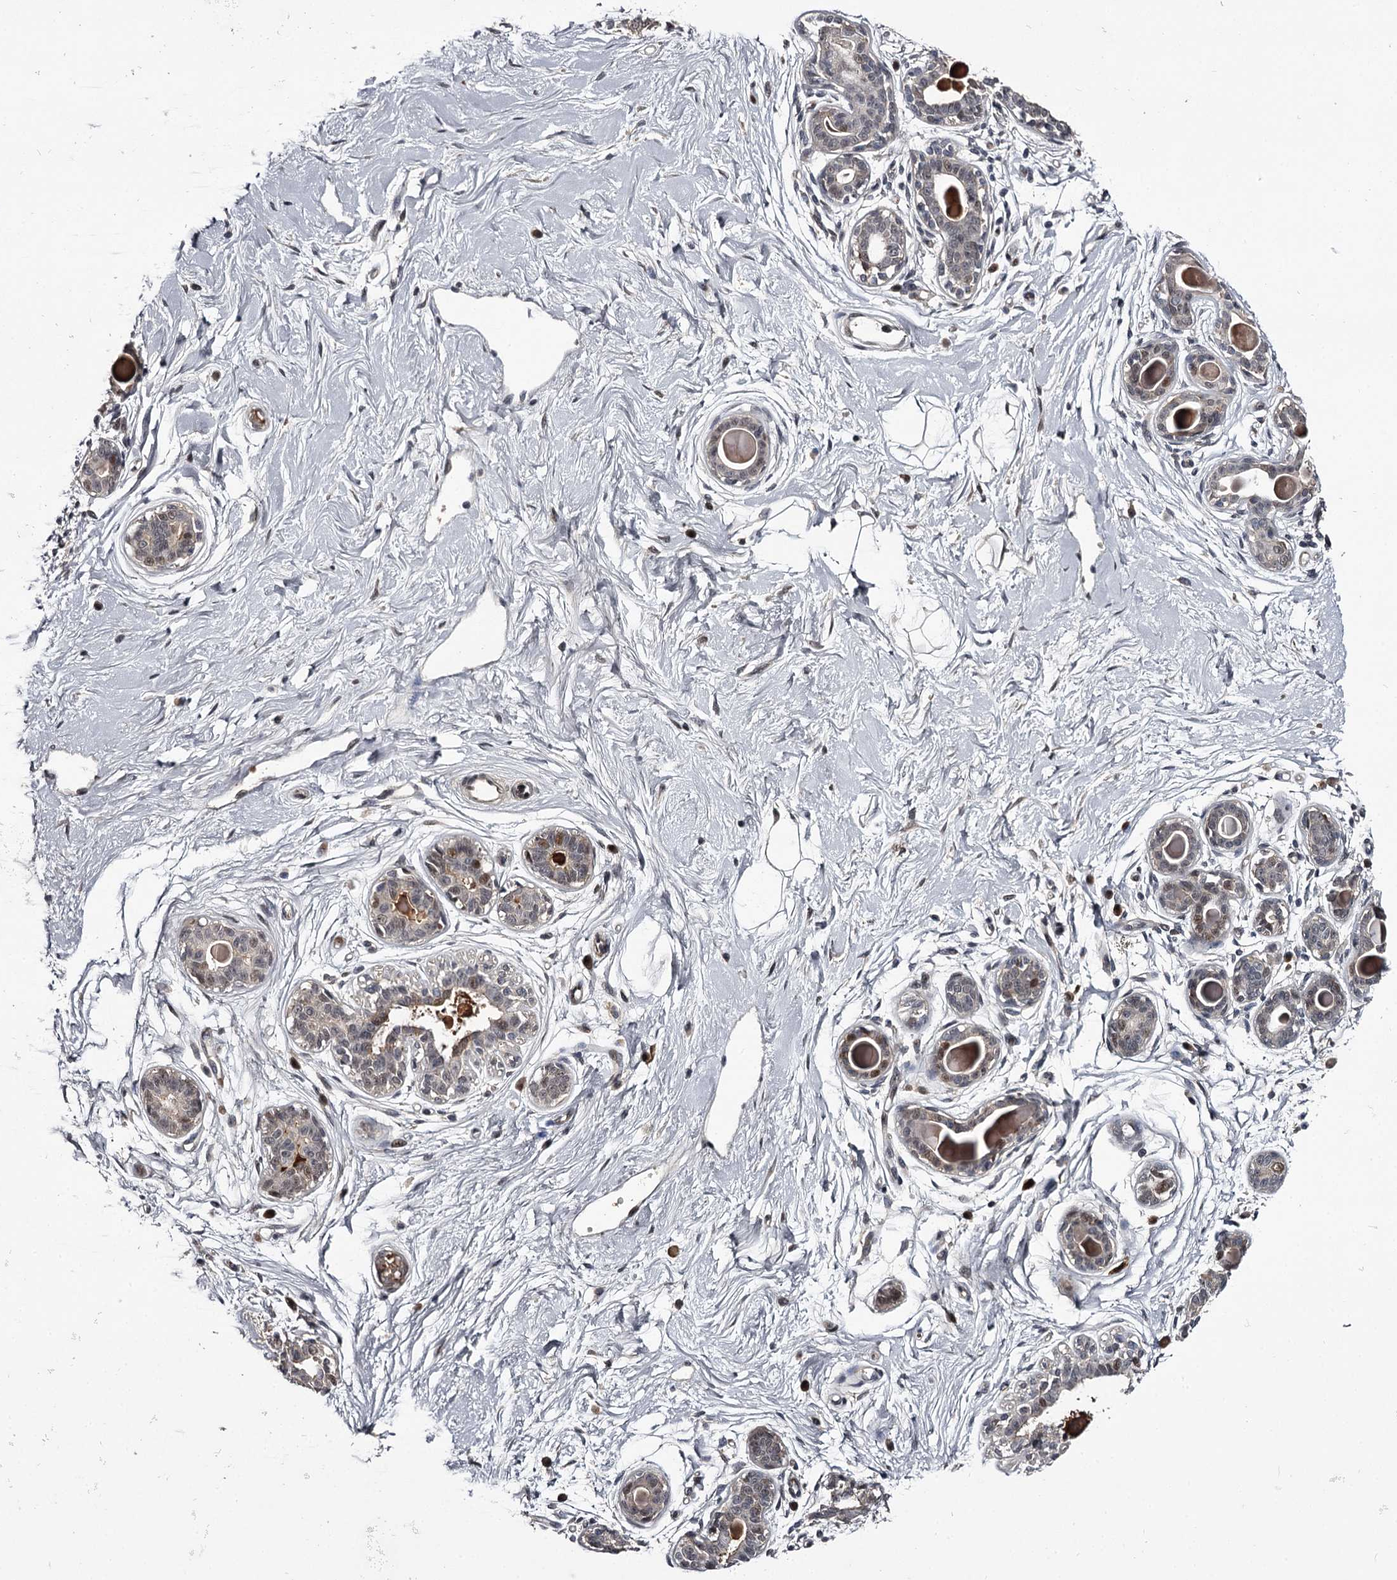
{"staining": {"intensity": "weak", "quantity": "<25%", "location": "nuclear"}, "tissue": "breast", "cell_type": "Adipocytes", "image_type": "normal", "snomed": [{"axis": "morphology", "description": "Normal tissue, NOS"}, {"axis": "topography", "description": "Breast"}], "caption": "A histopathology image of breast stained for a protein shows no brown staining in adipocytes. Nuclei are stained in blue.", "gene": "RNF44", "patient": {"sex": "female", "age": 45}}